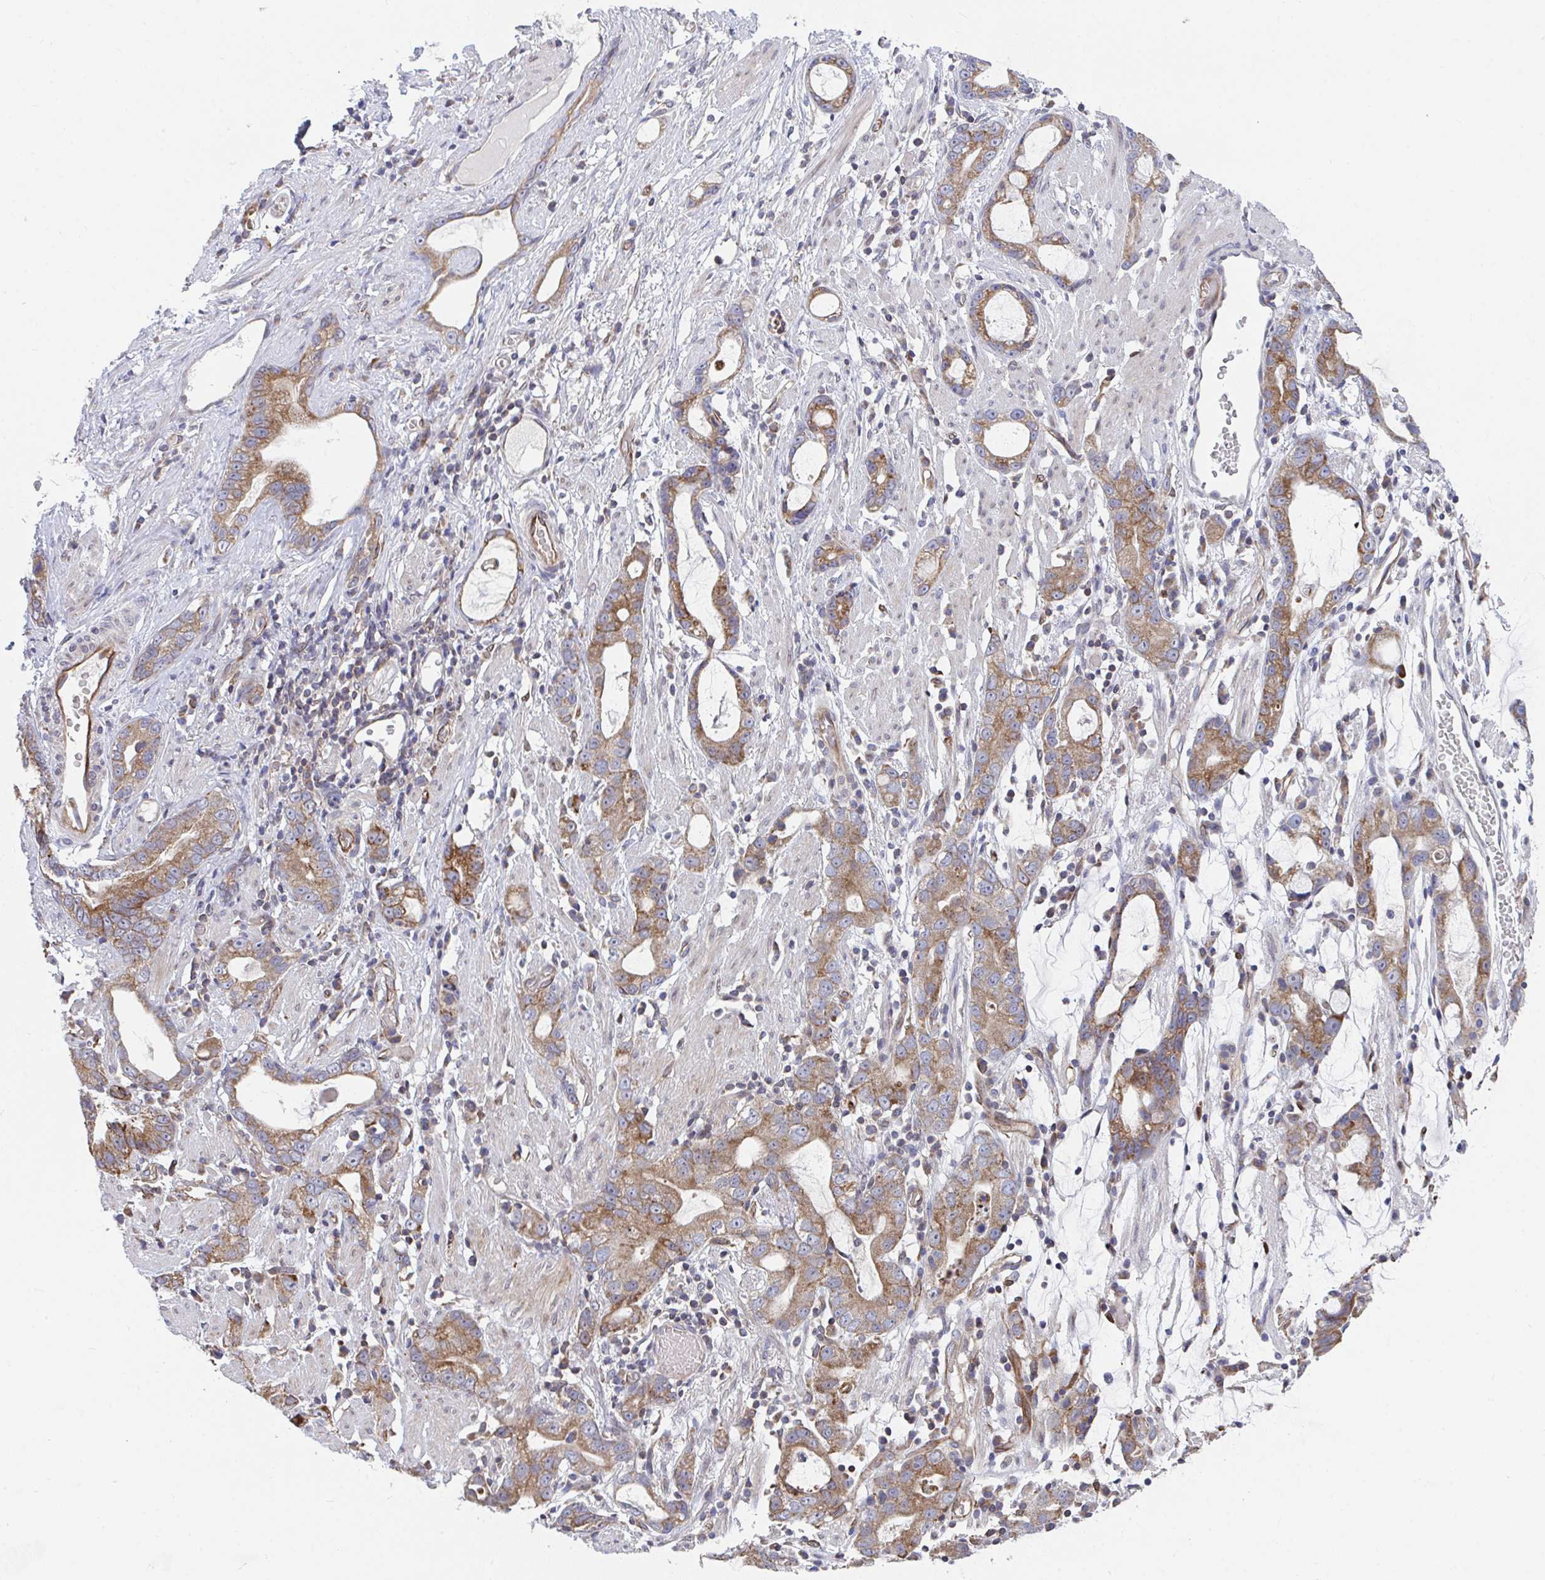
{"staining": {"intensity": "moderate", "quantity": ">75%", "location": "cytoplasmic/membranous"}, "tissue": "stomach cancer", "cell_type": "Tumor cells", "image_type": "cancer", "snomed": [{"axis": "morphology", "description": "Adenocarcinoma, NOS"}, {"axis": "topography", "description": "Stomach"}], "caption": "A brown stain labels moderate cytoplasmic/membranous positivity of a protein in human stomach cancer tumor cells. (DAB IHC with brightfield microscopy, high magnification).", "gene": "EIF1AD", "patient": {"sex": "male", "age": 55}}